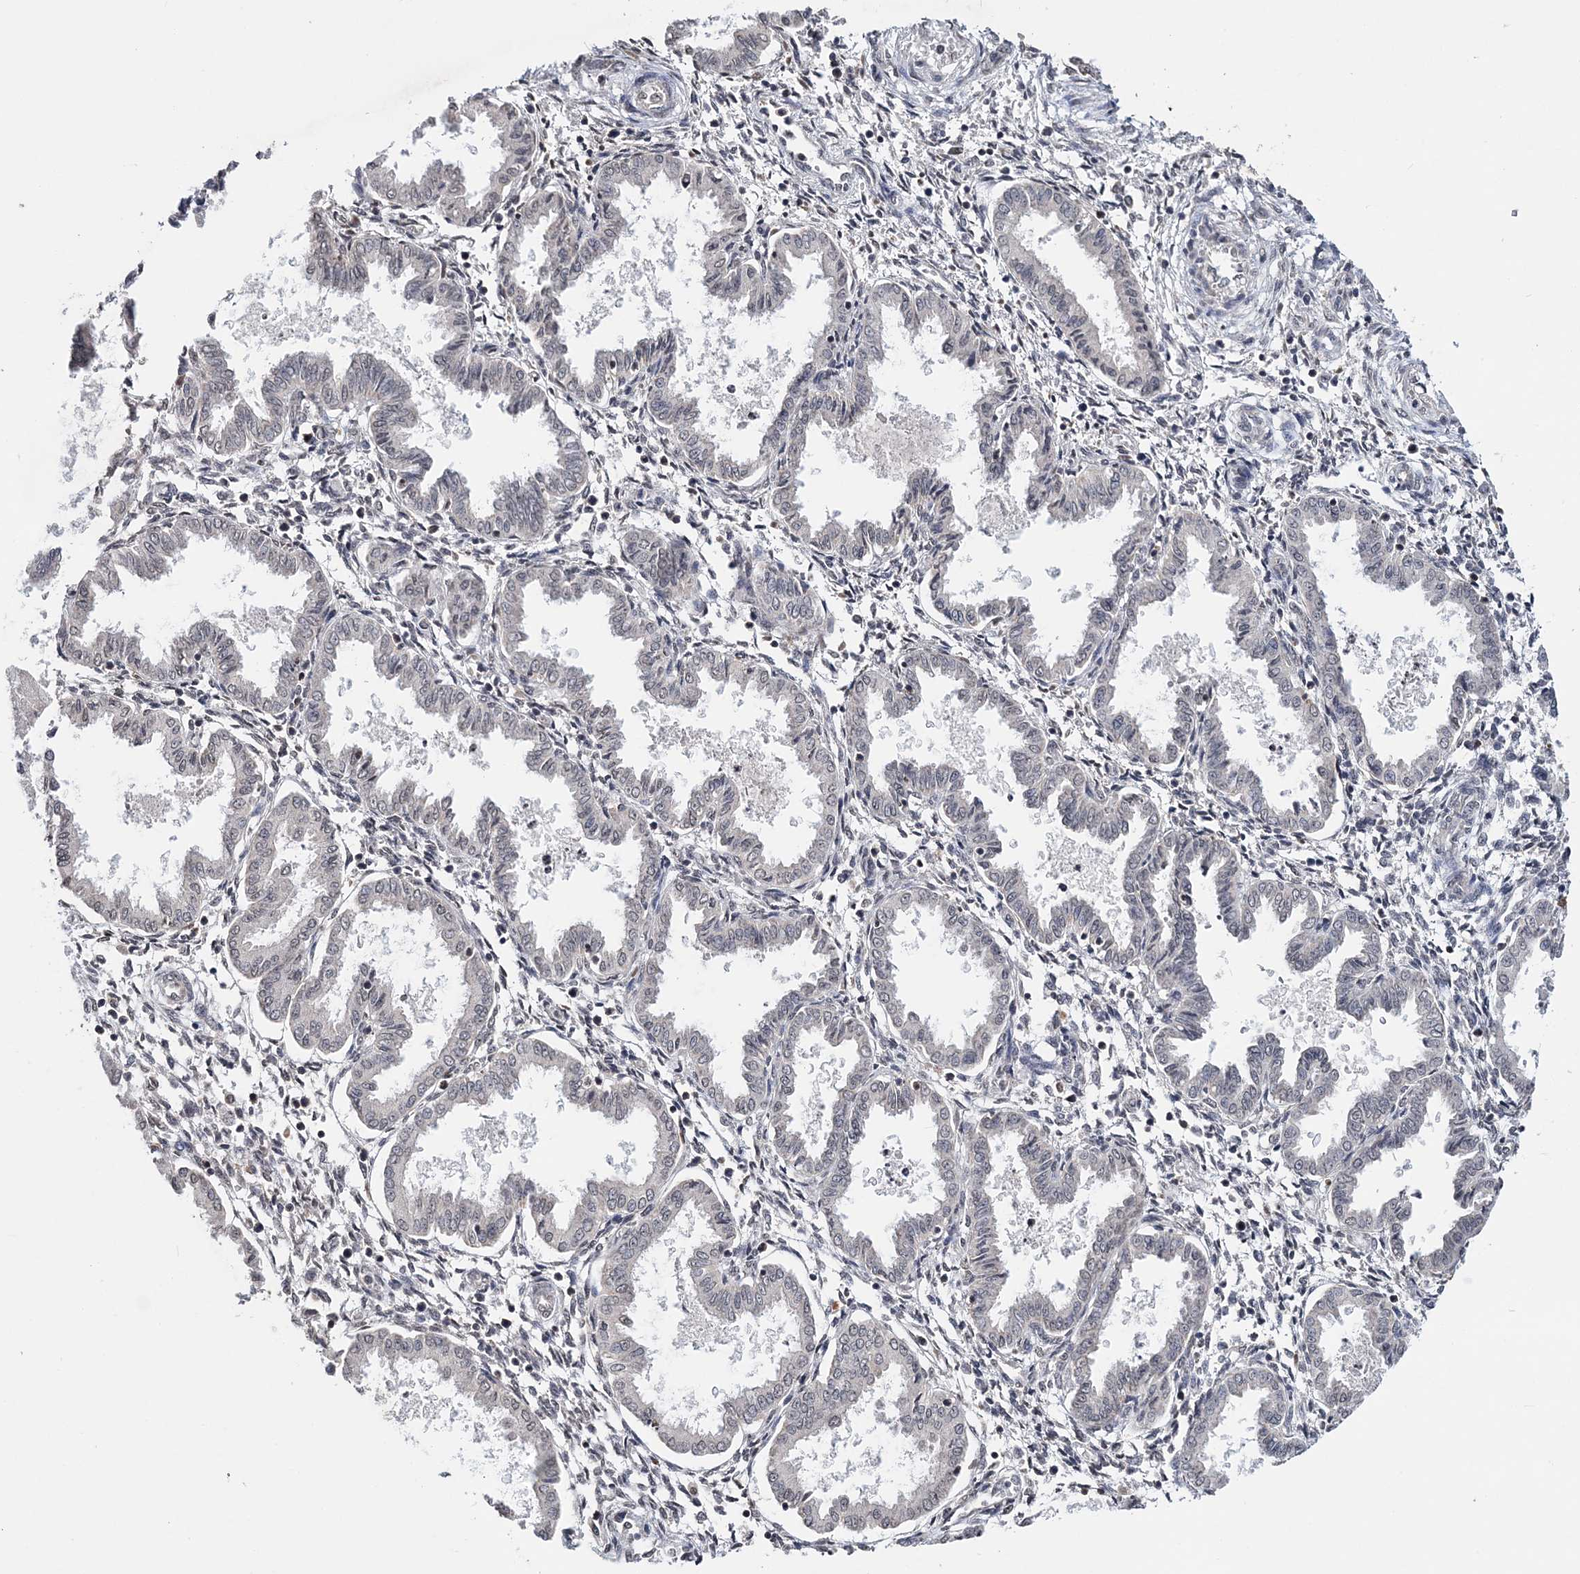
{"staining": {"intensity": "weak", "quantity": "<25%", "location": "nuclear"}, "tissue": "endometrium", "cell_type": "Cells in endometrial stroma", "image_type": "normal", "snomed": [{"axis": "morphology", "description": "Normal tissue, NOS"}, {"axis": "topography", "description": "Endometrium"}], "caption": "The micrograph reveals no staining of cells in endometrial stroma in benign endometrium. Brightfield microscopy of immunohistochemistry stained with DAB (brown) and hematoxylin (blue), captured at high magnification.", "gene": "SOWAHB", "patient": {"sex": "female", "age": 33}}